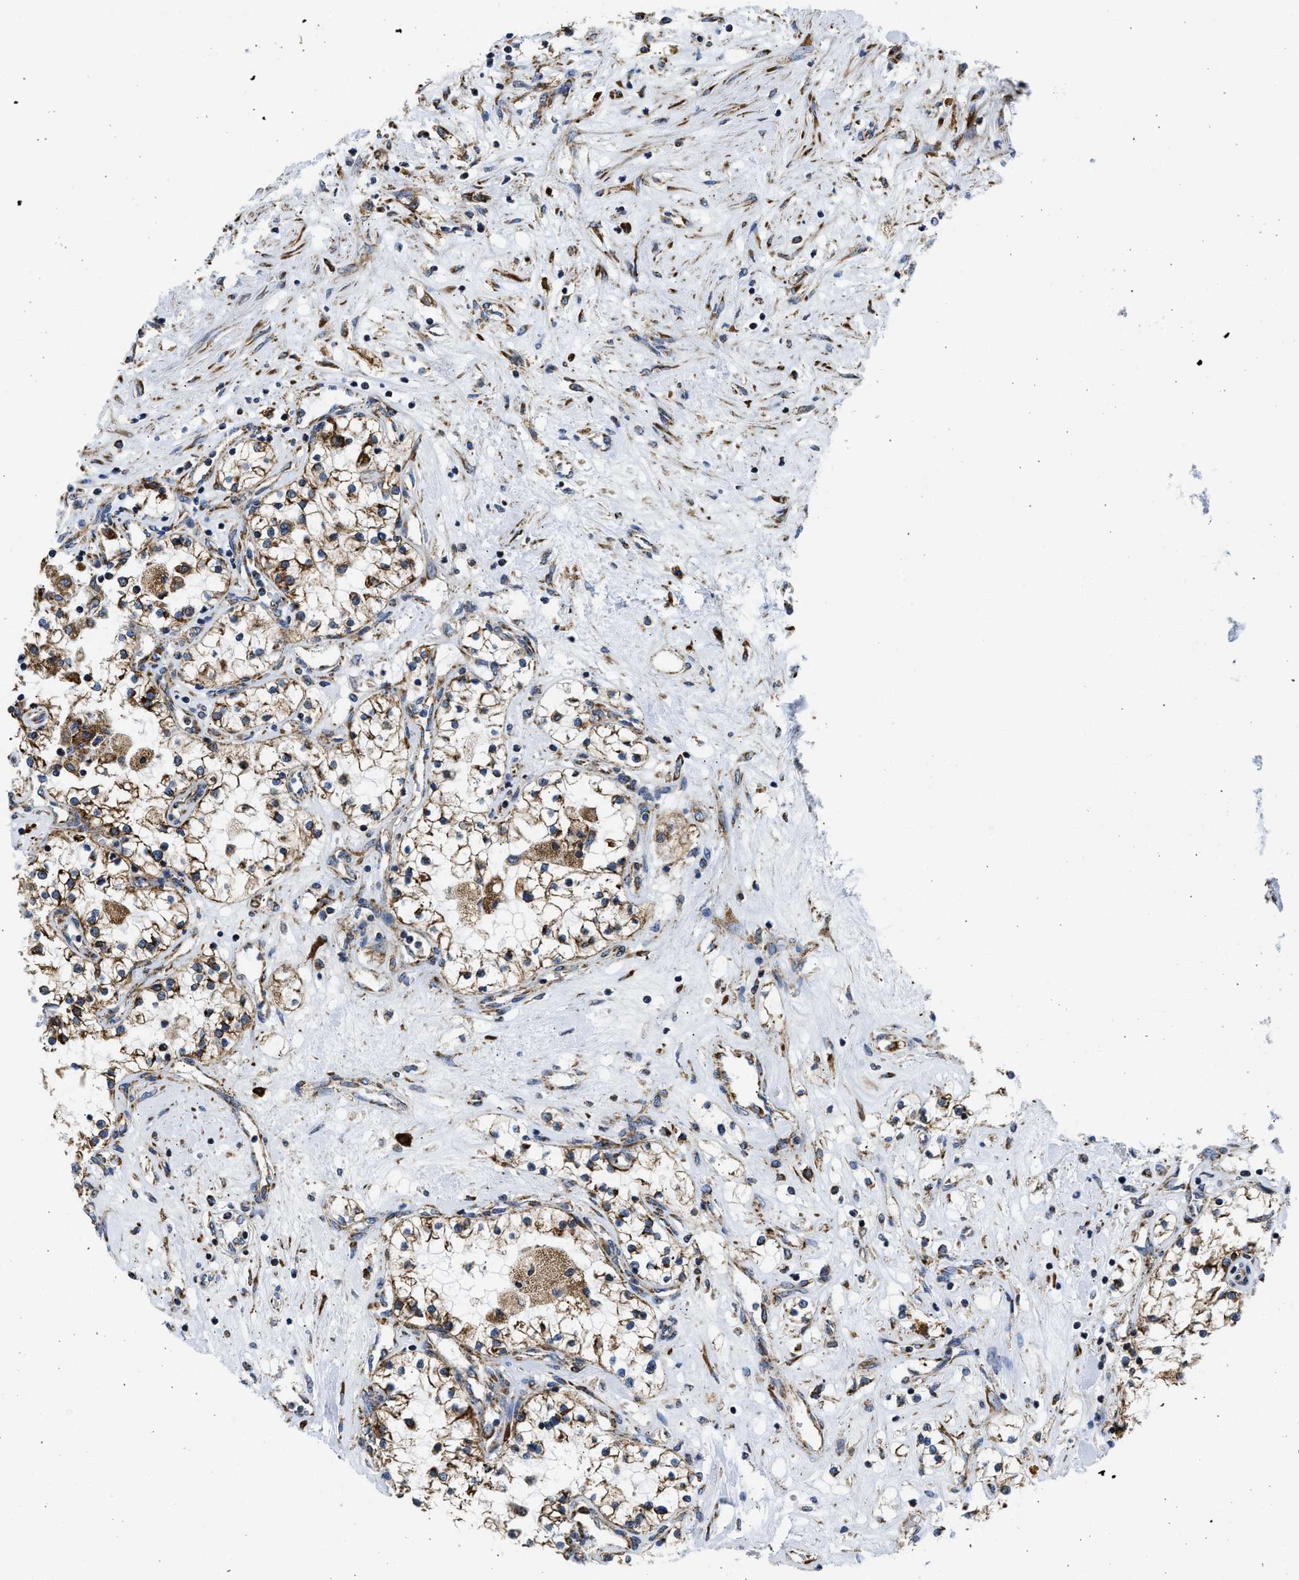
{"staining": {"intensity": "moderate", "quantity": ">75%", "location": "cytoplasmic/membranous"}, "tissue": "renal cancer", "cell_type": "Tumor cells", "image_type": "cancer", "snomed": [{"axis": "morphology", "description": "Adenocarcinoma, NOS"}, {"axis": "topography", "description": "Kidney"}], "caption": "Renal cancer (adenocarcinoma) stained with DAB IHC reveals medium levels of moderate cytoplasmic/membranous expression in about >75% of tumor cells.", "gene": "CYCS", "patient": {"sex": "male", "age": 68}}